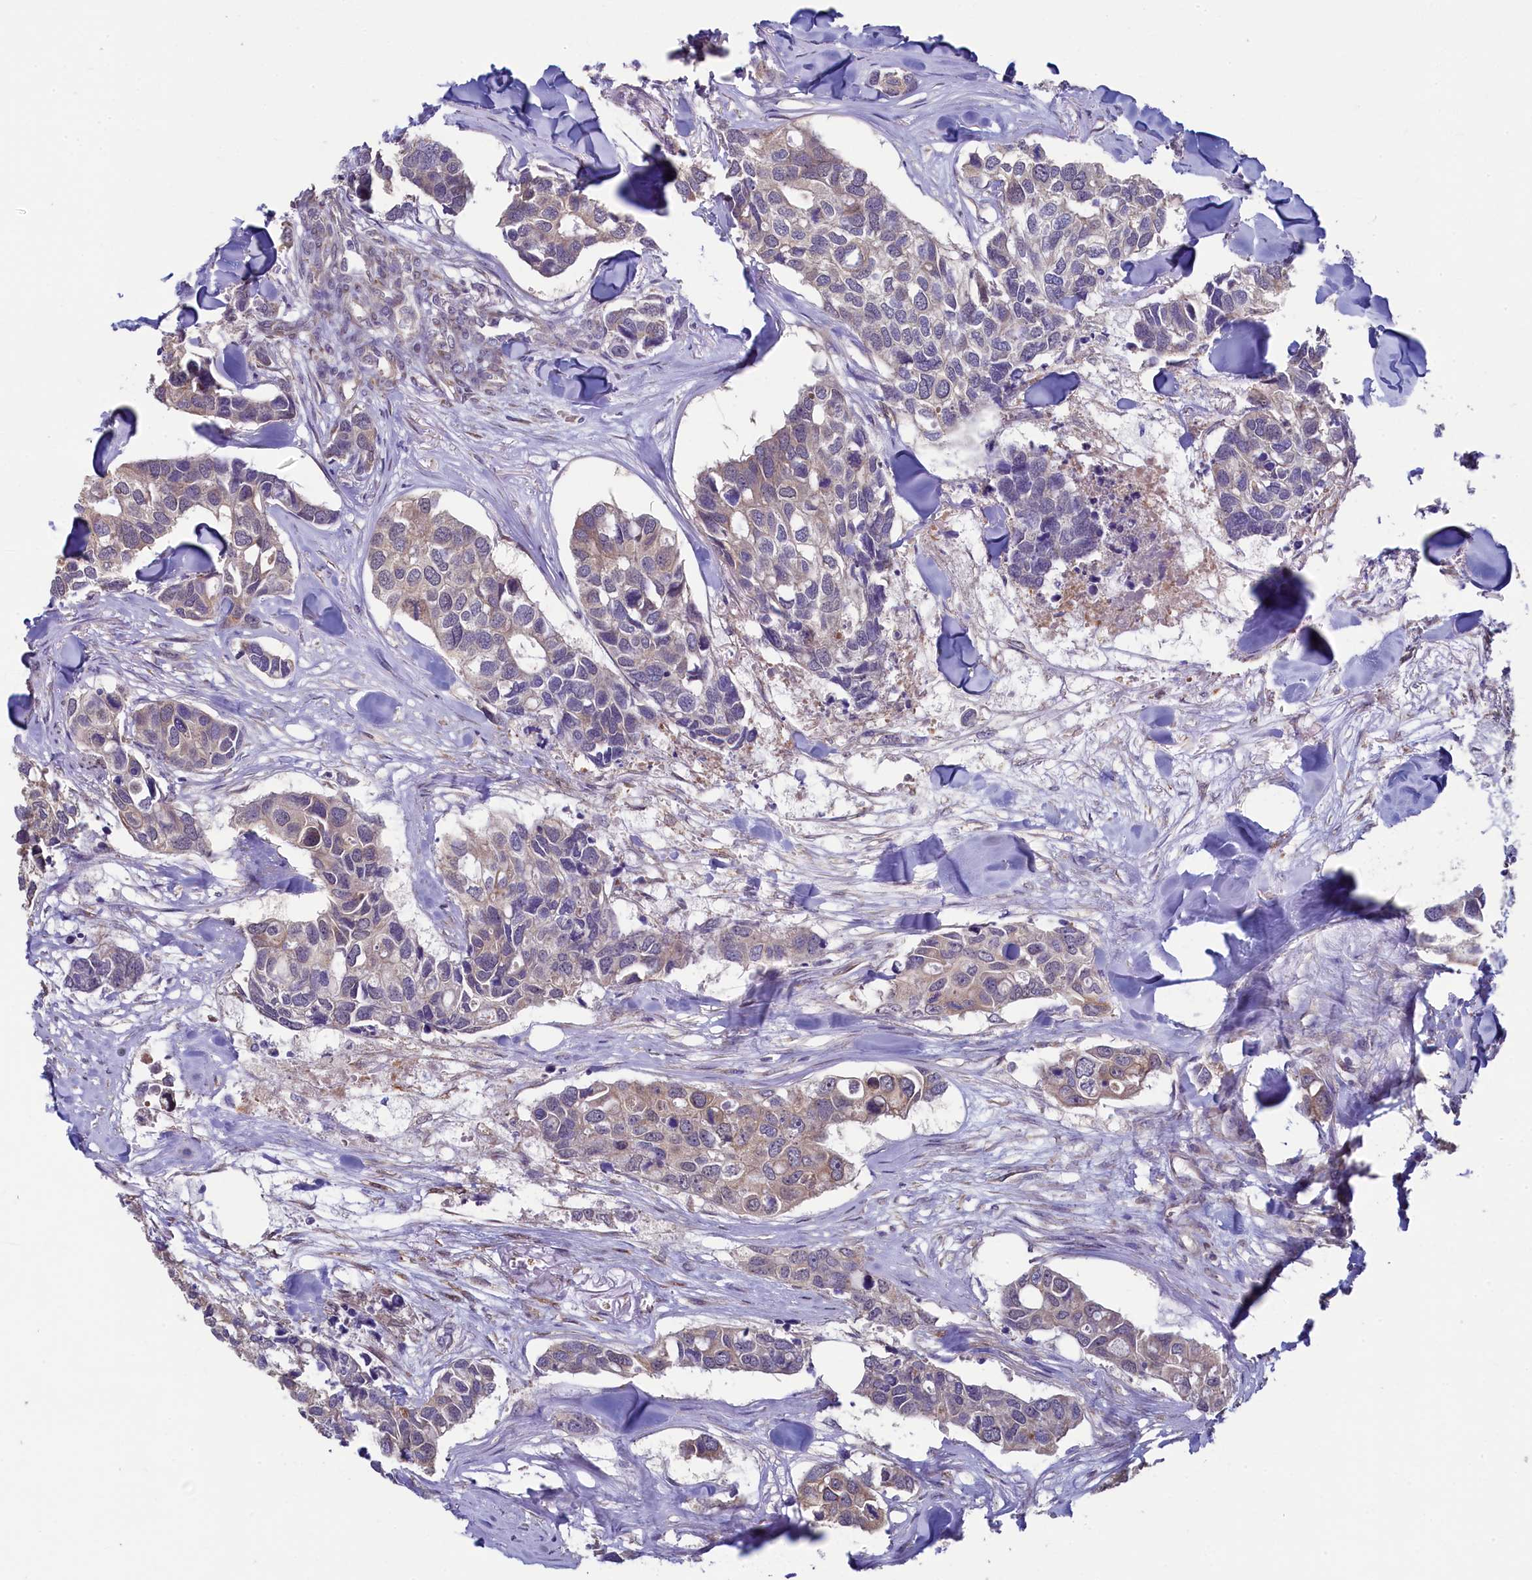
{"staining": {"intensity": "weak", "quantity": "25%-75%", "location": "cytoplasmic/membranous"}, "tissue": "breast cancer", "cell_type": "Tumor cells", "image_type": "cancer", "snomed": [{"axis": "morphology", "description": "Duct carcinoma"}, {"axis": "topography", "description": "Breast"}], "caption": "IHC of breast cancer displays low levels of weak cytoplasmic/membranous positivity in about 25%-75% of tumor cells.", "gene": "SPATA2L", "patient": {"sex": "female", "age": 83}}